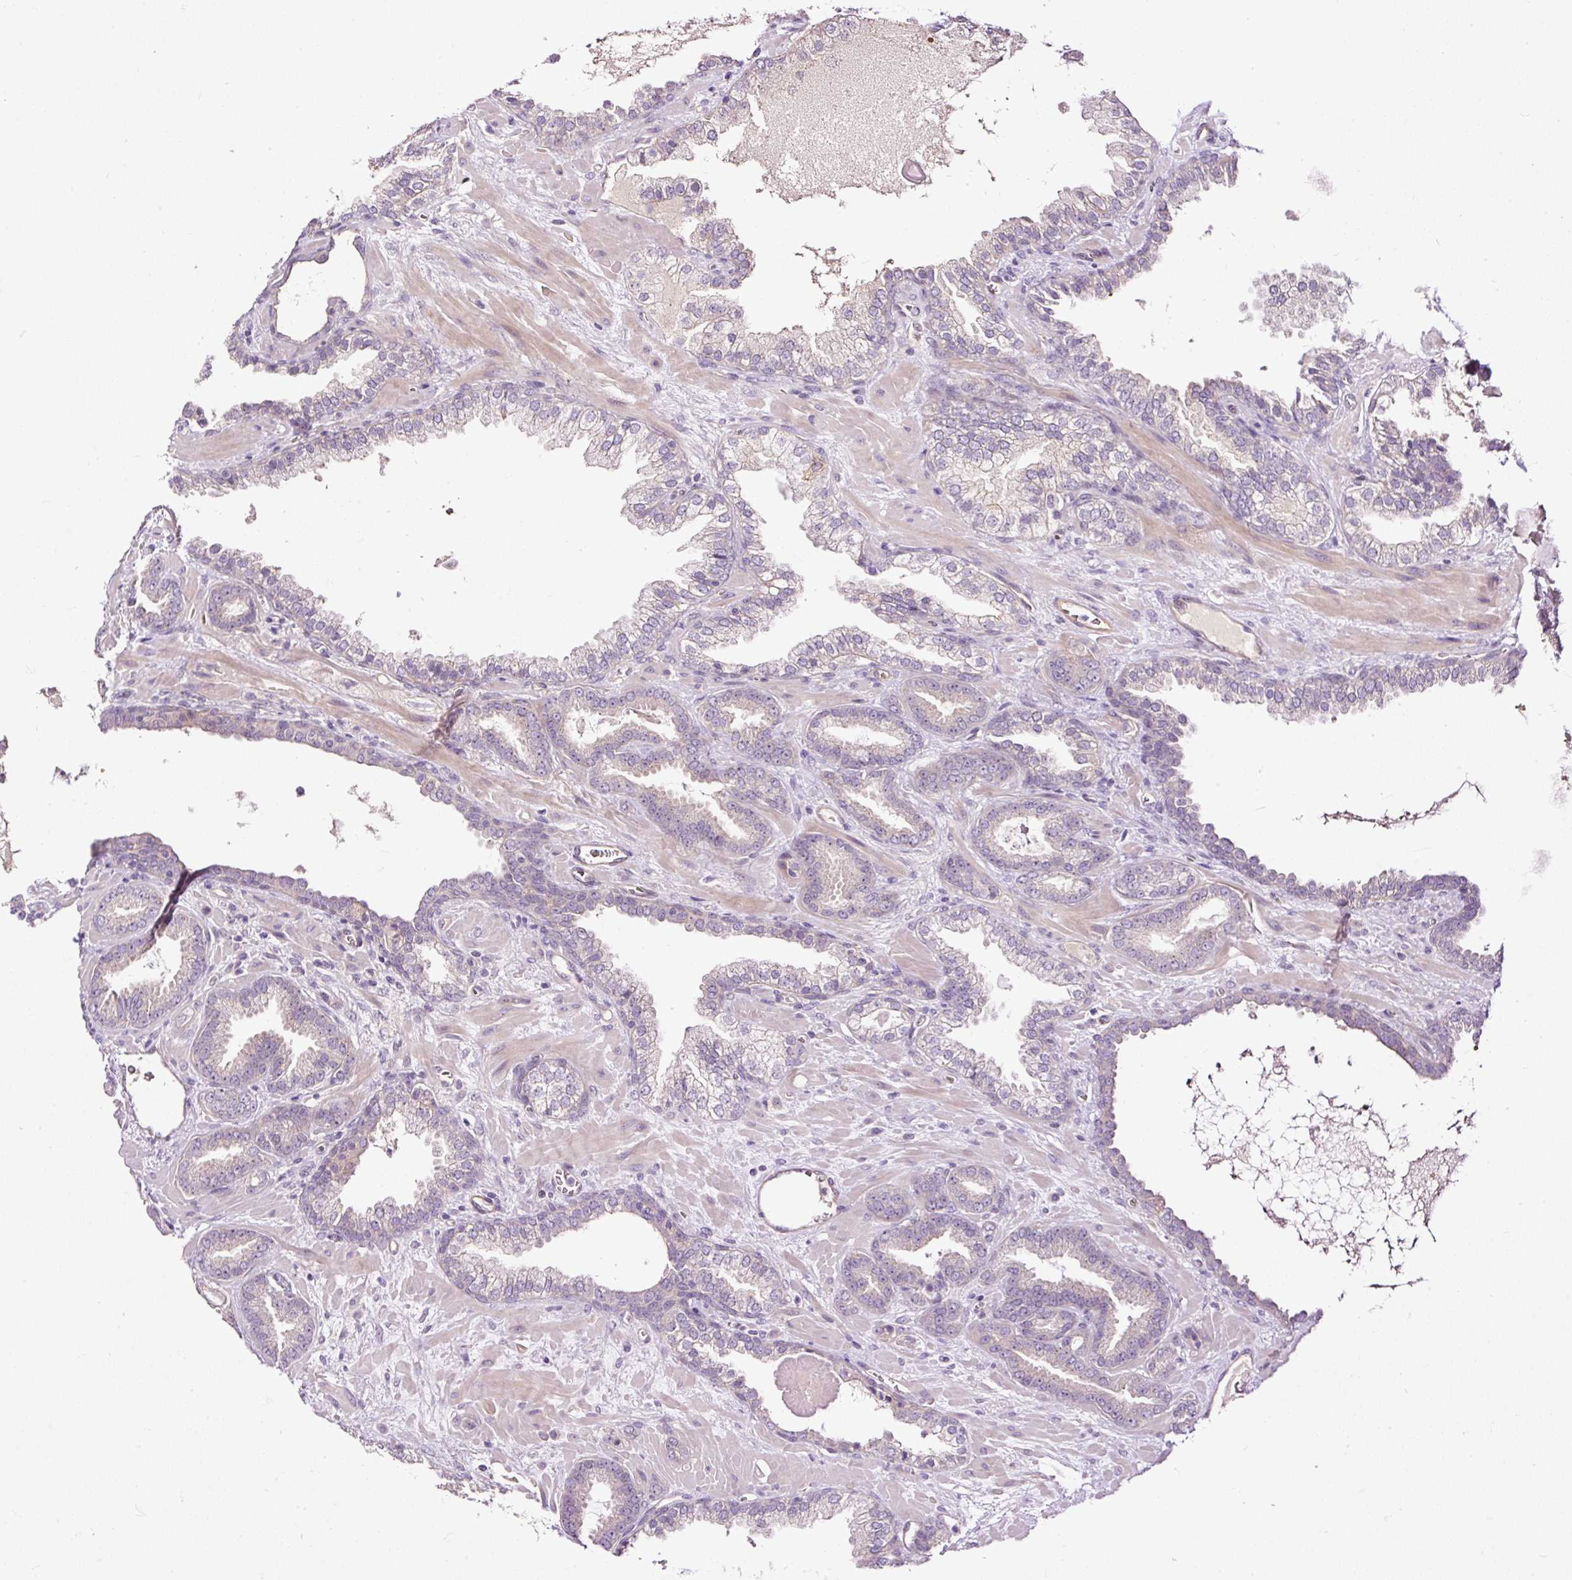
{"staining": {"intensity": "weak", "quantity": "25%-75%", "location": "cytoplasmic/membranous"}, "tissue": "prostate cancer", "cell_type": "Tumor cells", "image_type": "cancer", "snomed": [{"axis": "morphology", "description": "Adenocarcinoma, Low grade"}, {"axis": "topography", "description": "Prostate"}], "caption": "There is low levels of weak cytoplasmic/membranous staining in tumor cells of adenocarcinoma (low-grade) (prostate), as demonstrated by immunohistochemical staining (brown color).", "gene": "USHBP1", "patient": {"sex": "male", "age": 62}}